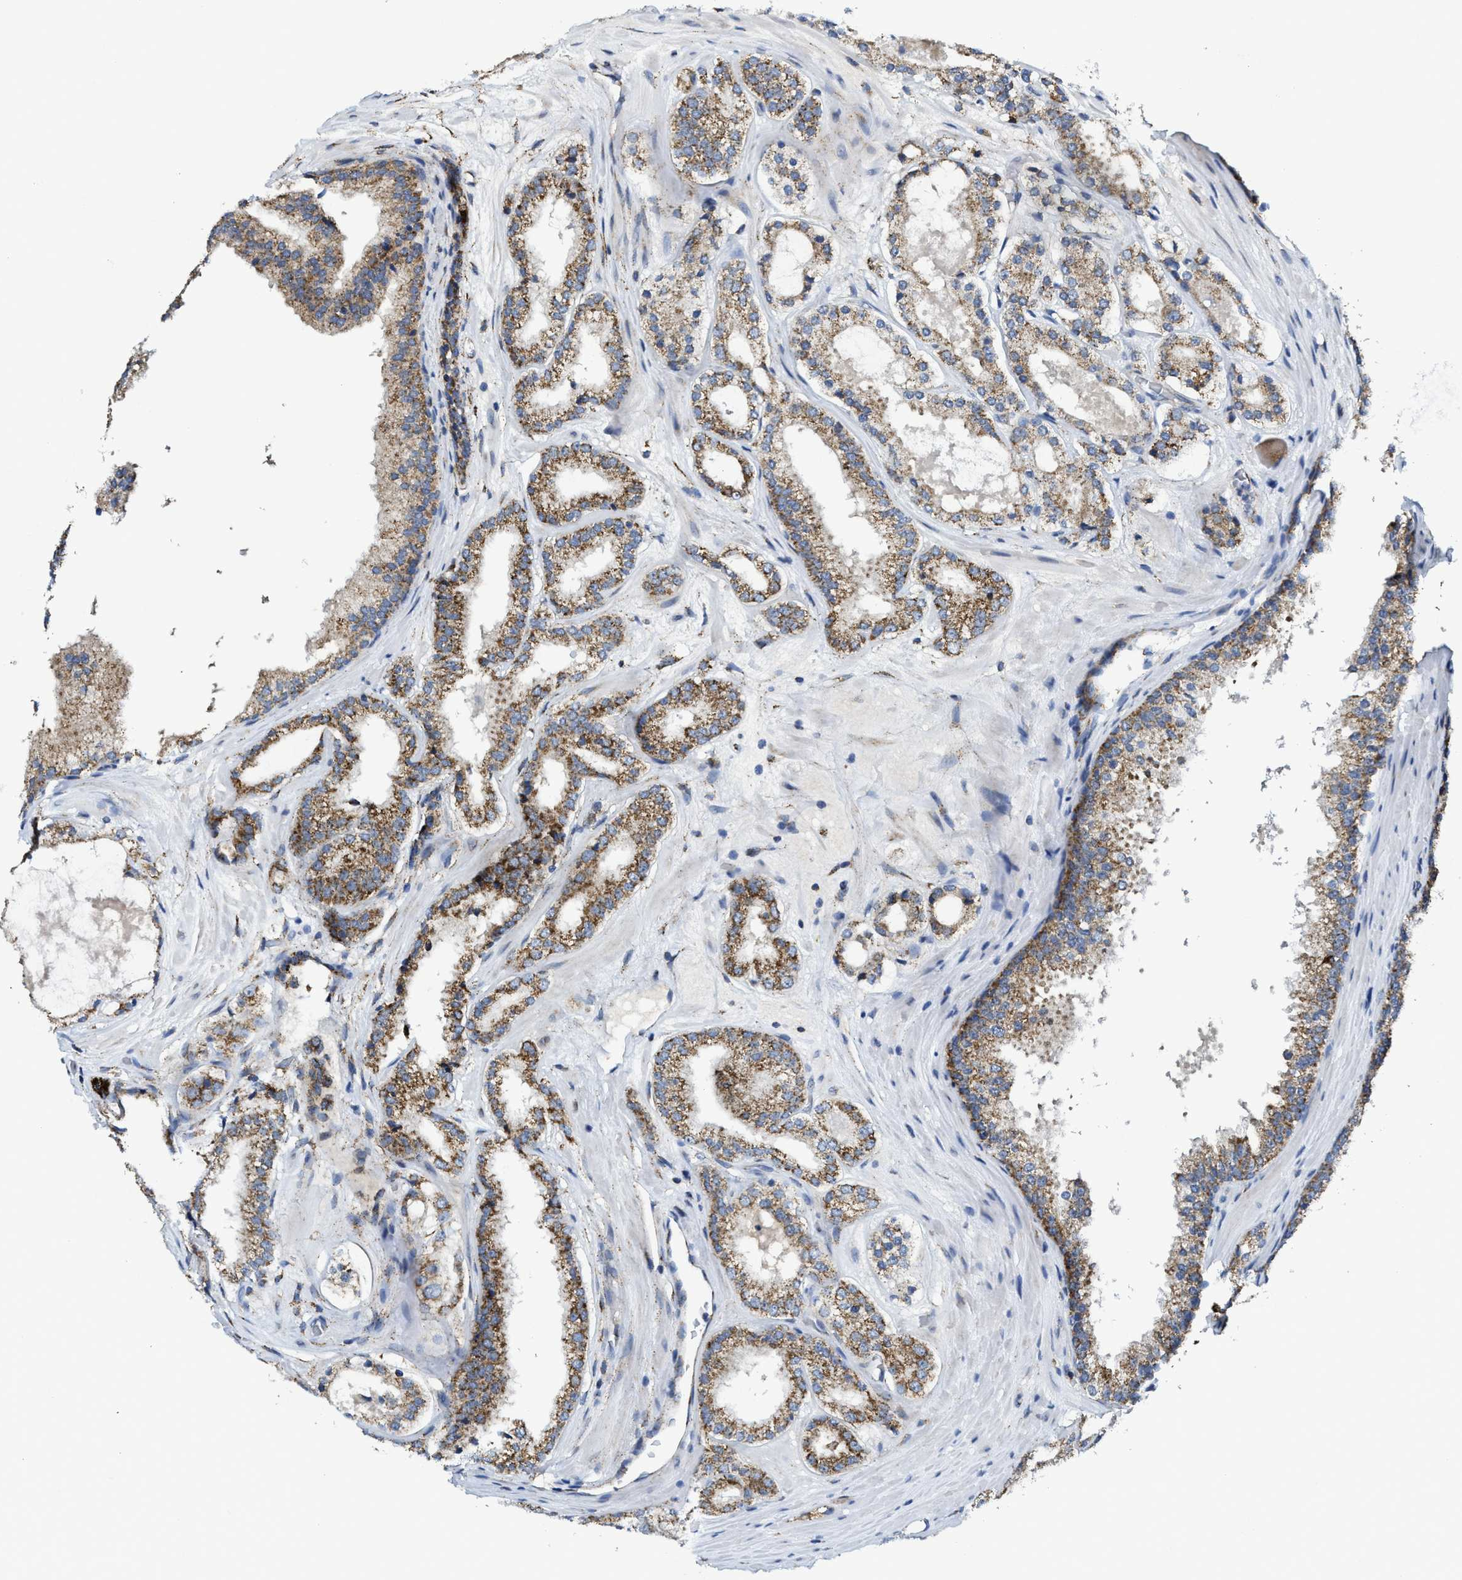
{"staining": {"intensity": "moderate", "quantity": ">75%", "location": "cytoplasmic/membranous"}, "tissue": "prostate cancer", "cell_type": "Tumor cells", "image_type": "cancer", "snomed": [{"axis": "morphology", "description": "Adenocarcinoma, High grade"}, {"axis": "topography", "description": "Prostate"}], "caption": "Moderate cytoplasmic/membranous protein positivity is identified in about >75% of tumor cells in prostate cancer.", "gene": "GATD3", "patient": {"sex": "male", "age": 65}}